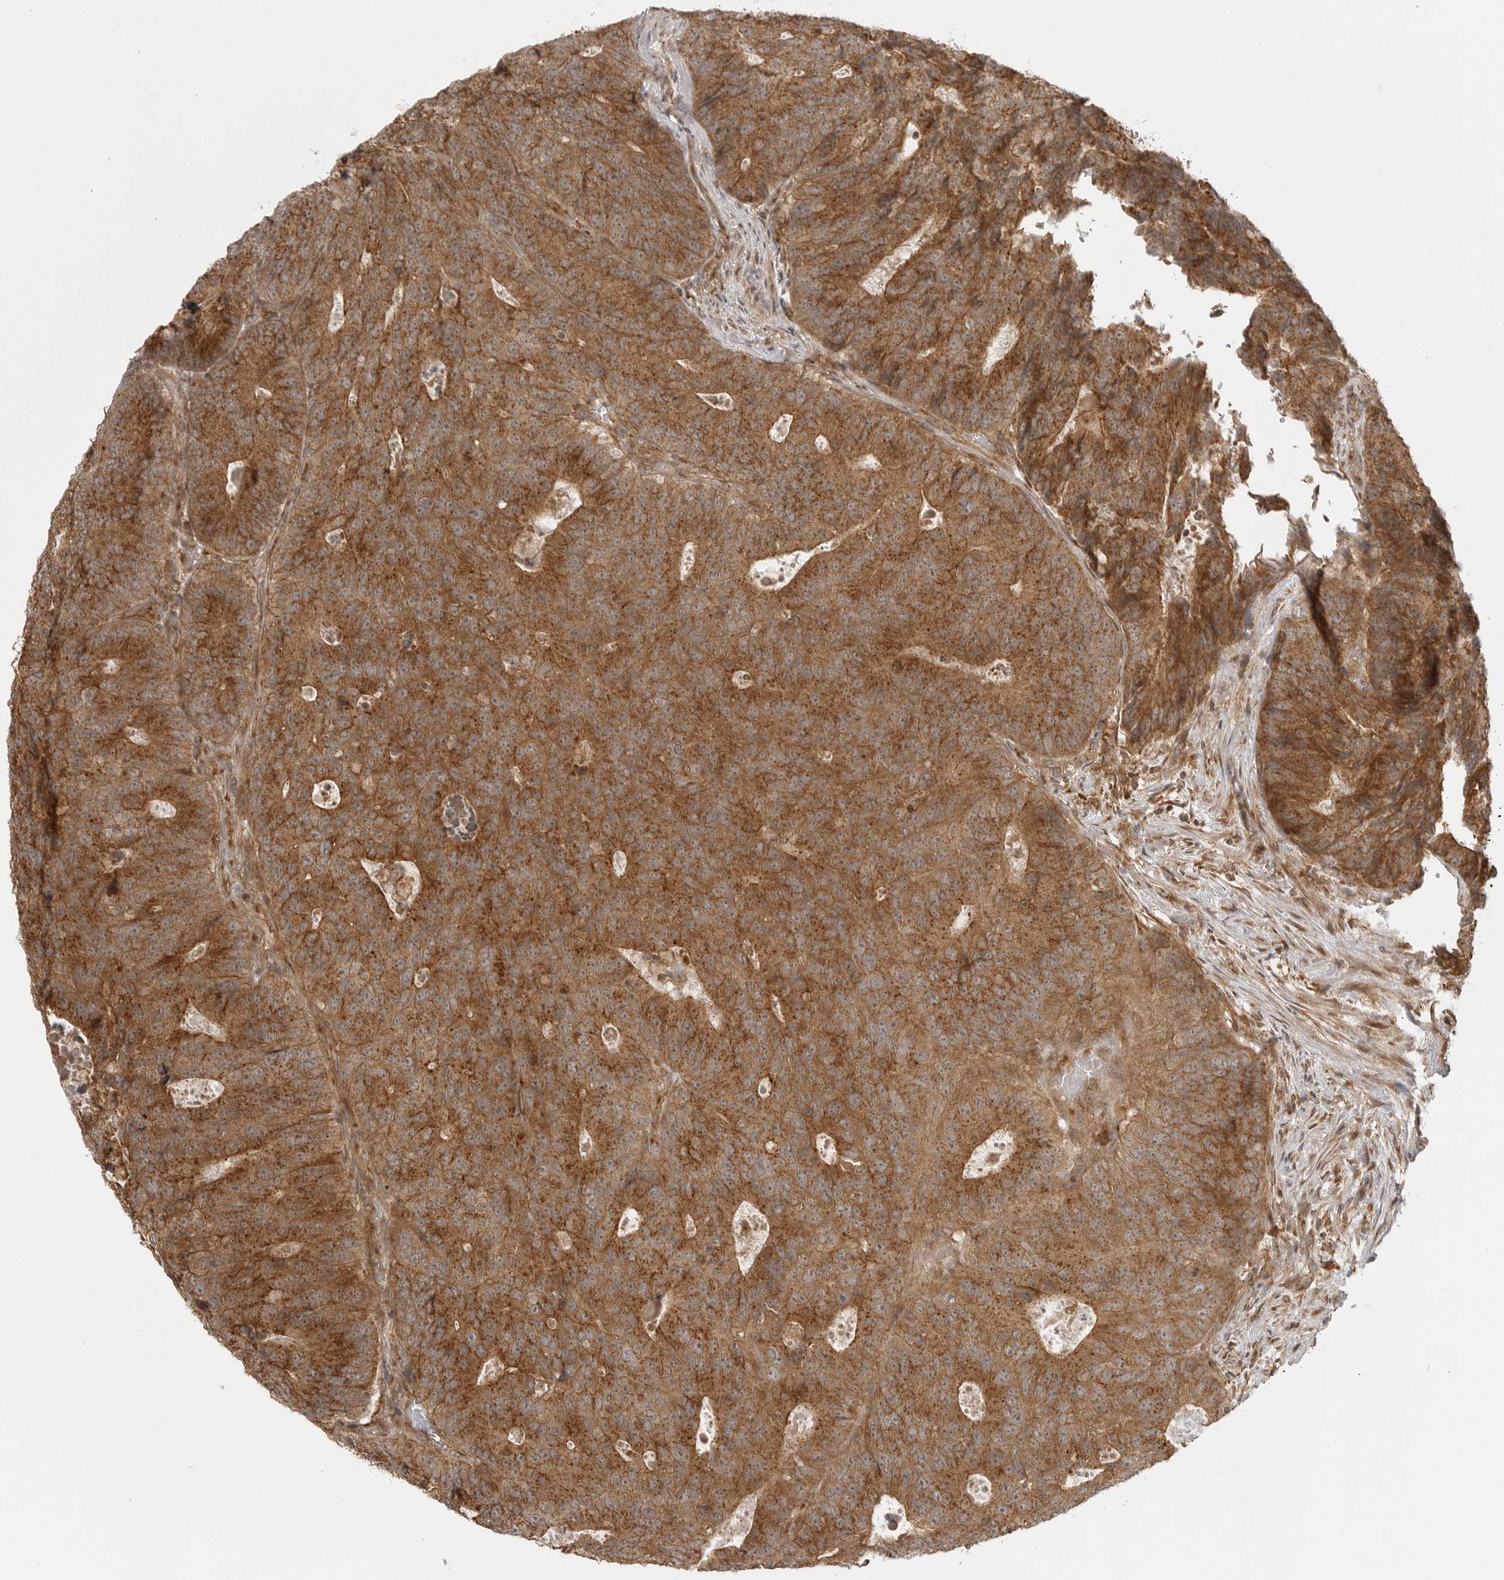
{"staining": {"intensity": "strong", "quantity": ">75%", "location": "cytoplasmic/membranous"}, "tissue": "colorectal cancer", "cell_type": "Tumor cells", "image_type": "cancer", "snomed": [{"axis": "morphology", "description": "Adenocarcinoma, NOS"}, {"axis": "topography", "description": "Colon"}], "caption": "Tumor cells reveal high levels of strong cytoplasmic/membranous staining in approximately >75% of cells in human adenocarcinoma (colorectal). The protein is stained brown, and the nuclei are stained in blue (DAB IHC with brightfield microscopy, high magnification).", "gene": "FAT3", "patient": {"sex": "male", "age": 87}}